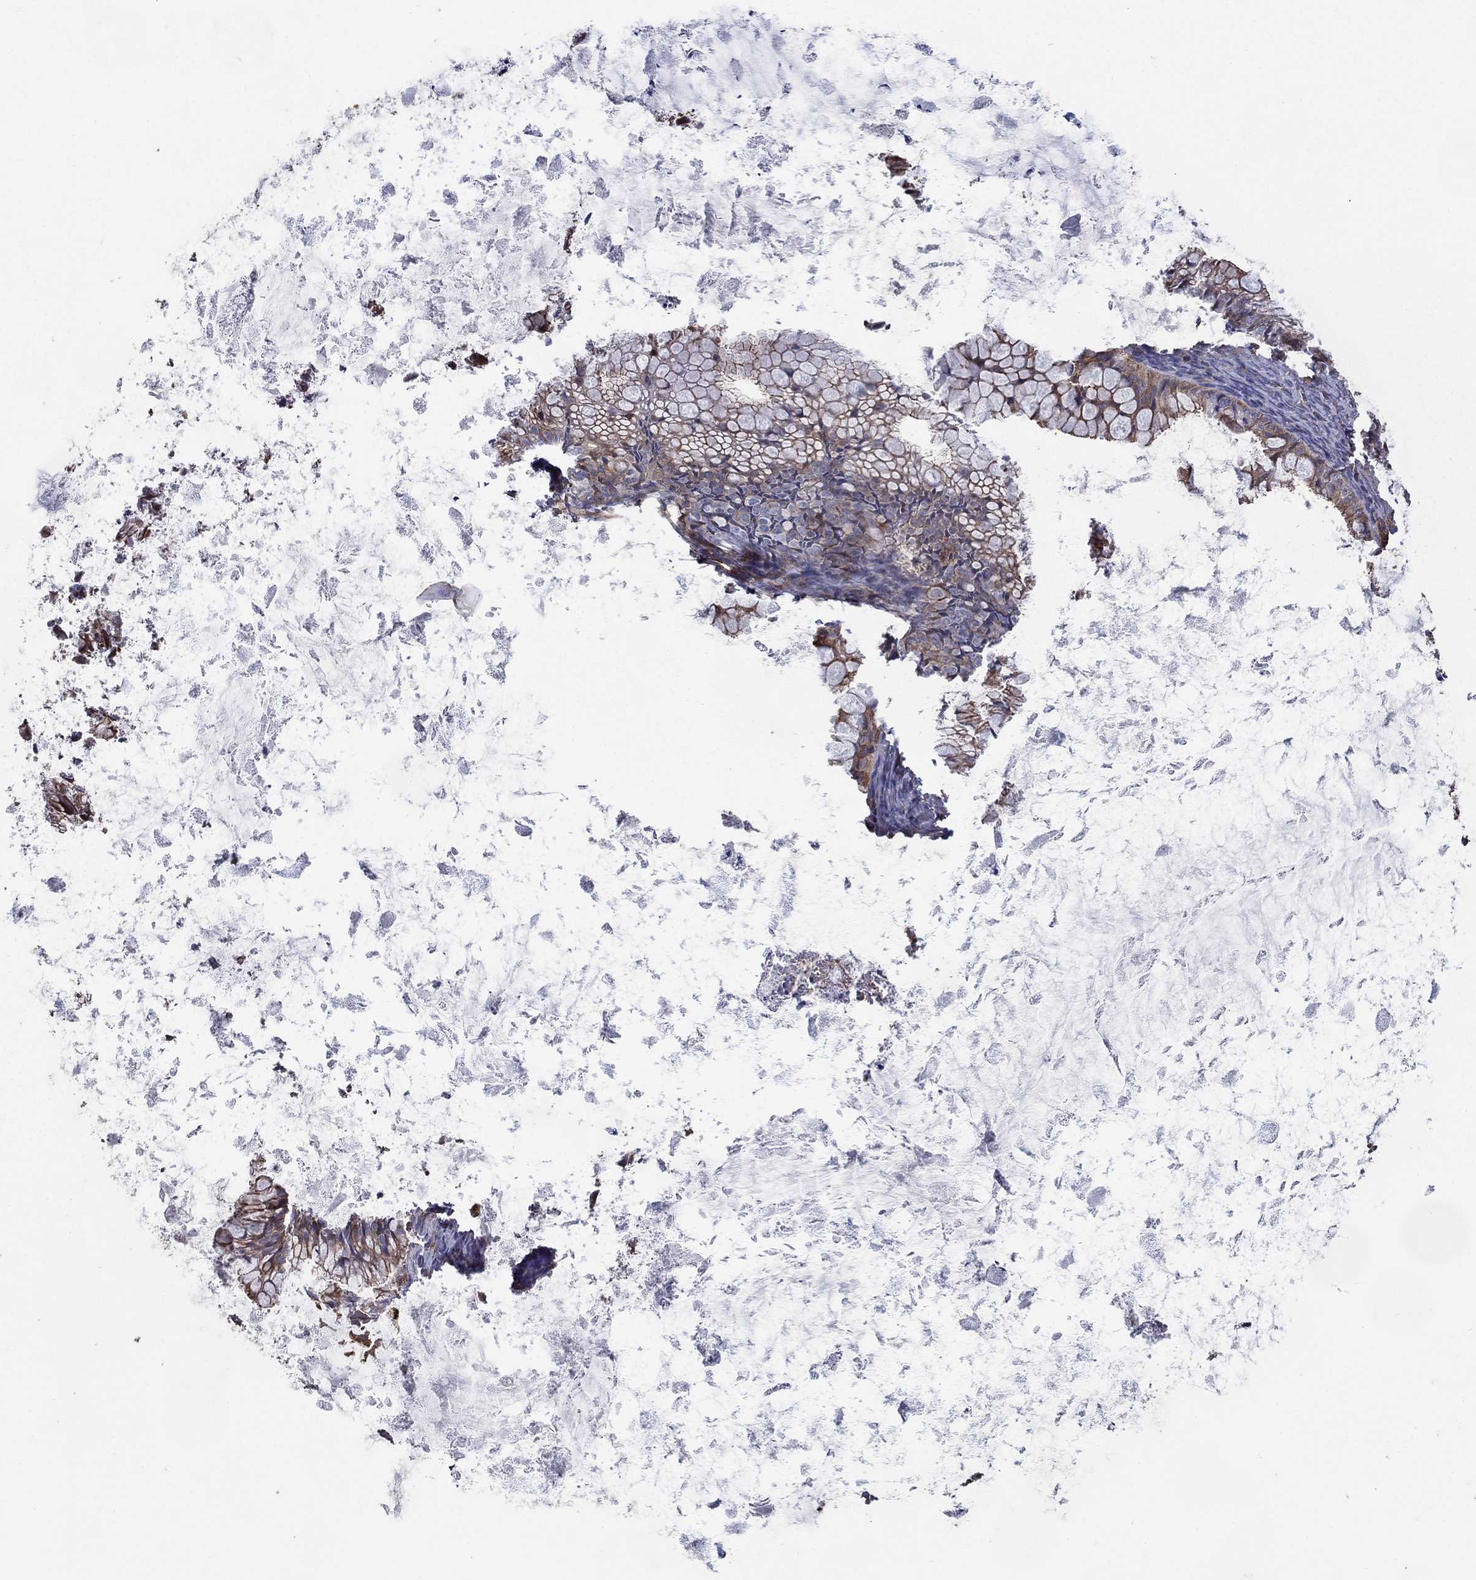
{"staining": {"intensity": "moderate", "quantity": "25%-75%", "location": "cytoplasmic/membranous"}, "tissue": "ovarian cancer", "cell_type": "Tumor cells", "image_type": "cancer", "snomed": [{"axis": "morphology", "description": "Cystadenocarcinoma, mucinous, NOS"}, {"axis": "topography", "description": "Ovary"}], "caption": "DAB (3,3'-diaminobenzidine) immunohistochemical staining of human ovarian cancer exhibits moderate cytoplasmic/membranous protein positivity in about 25%-75% of tumor cells.", "gene": "NPHP1", "patient": {"sex": "female", "age": 35}}